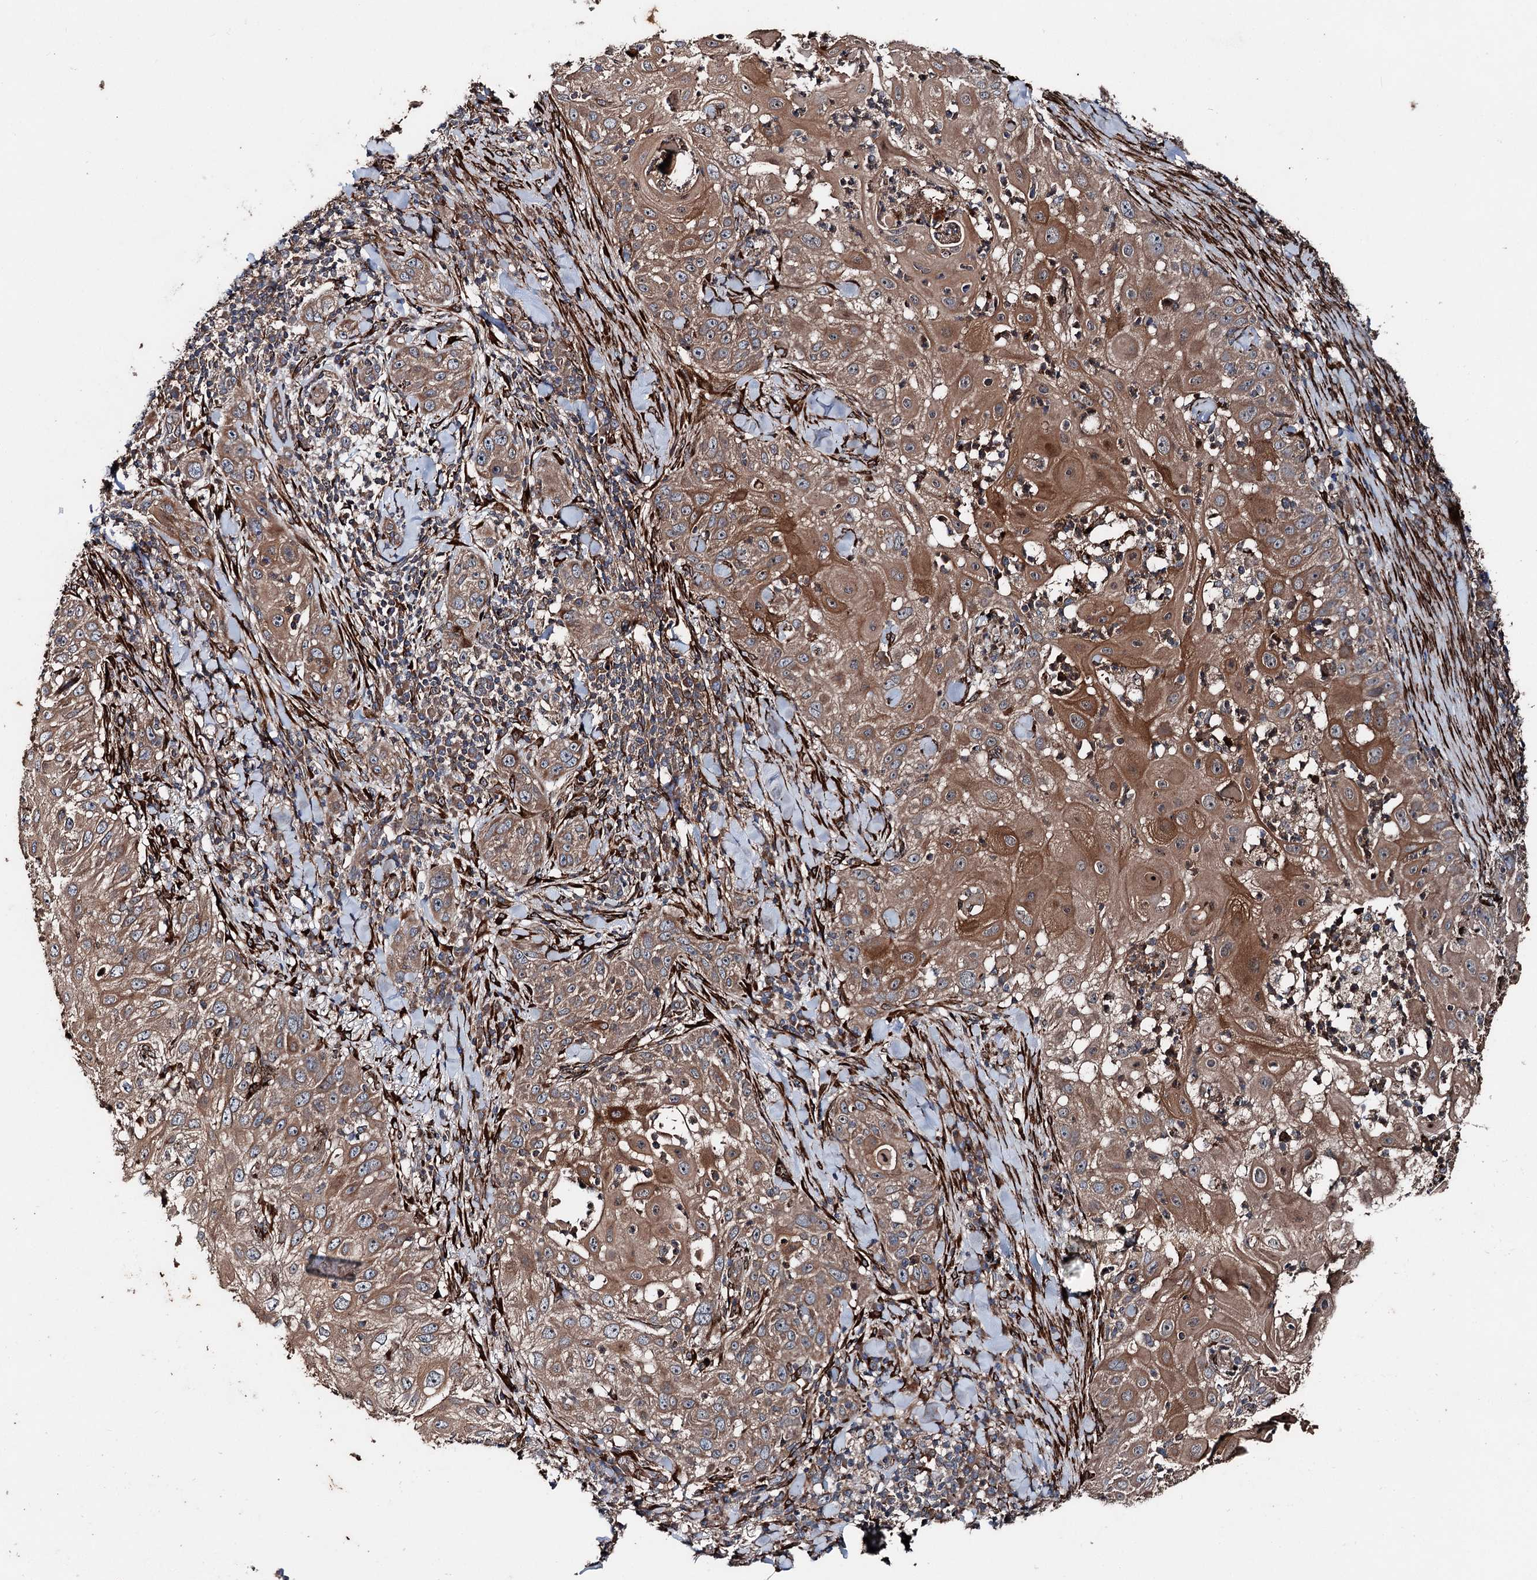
{"staining": {"intensity": "moderate", "quantity": ">75%", "location": "cytoplasmic/membranous"}, "tissue": "skin cancer", "cell_type": "Tumor cells", "image_type": "cancer", "snomed": [{"axis": "morphology", "description": "Squamous cell carcinoma, NOS"}, {"axis": "topography", "description": "Skin"}], "caption": "Protein staining displays moderate cytoplasmic/membranous expression in approximately >75% of tumor cells in skin squamous cell carcinoma.", "gene": "DDIAS", "patient": {"sex": "female", "age": 44}}